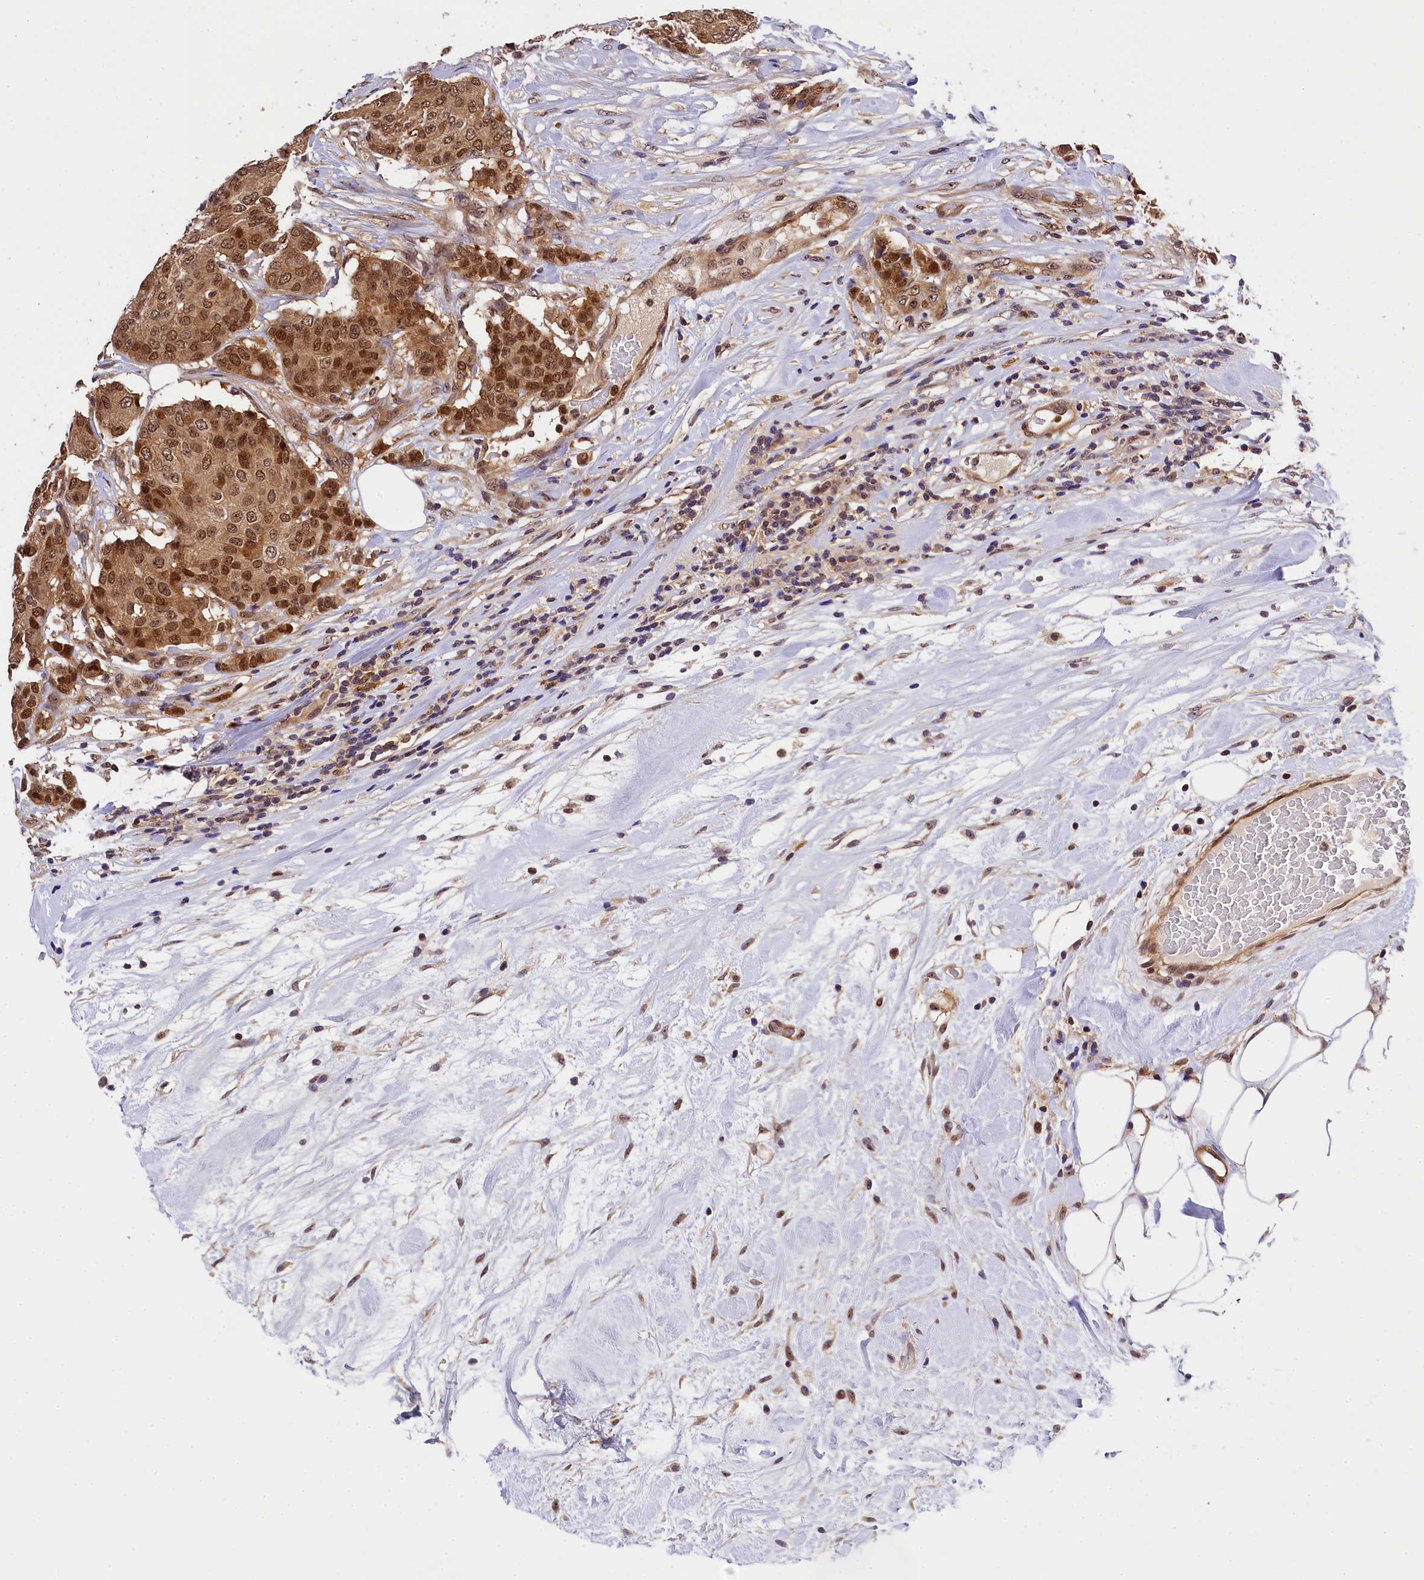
{"staining": {"intensity": "moderate", "quantity": ">75%", "location": "cytoplasmic/membranous,nuclear"}, "tissue": "breast cancer", "cell_type": "Tumor cells", "image_type": "cancer", "snomed": [{"axis": "morphology", "description": "Duct carcinoma"}, {"axis": "topography", "description": "Breast"}], "caption": "High-magnification brightfield microscopy of breast cancer stained with DAB (3,3'-diaminobenzidine) (brown) and counterstained with hematoxylin (blue). tumor cells exhibit moderate cytoplasmic/membranous and nuclear positivity is seen in about>75% of cells. (Stains: DAB in brown, nuclei in blue, Microscopy: brightfield microscopy at high magnification).", "gene": "EIF6", "patient": {"sex": "female", "age": 75}}